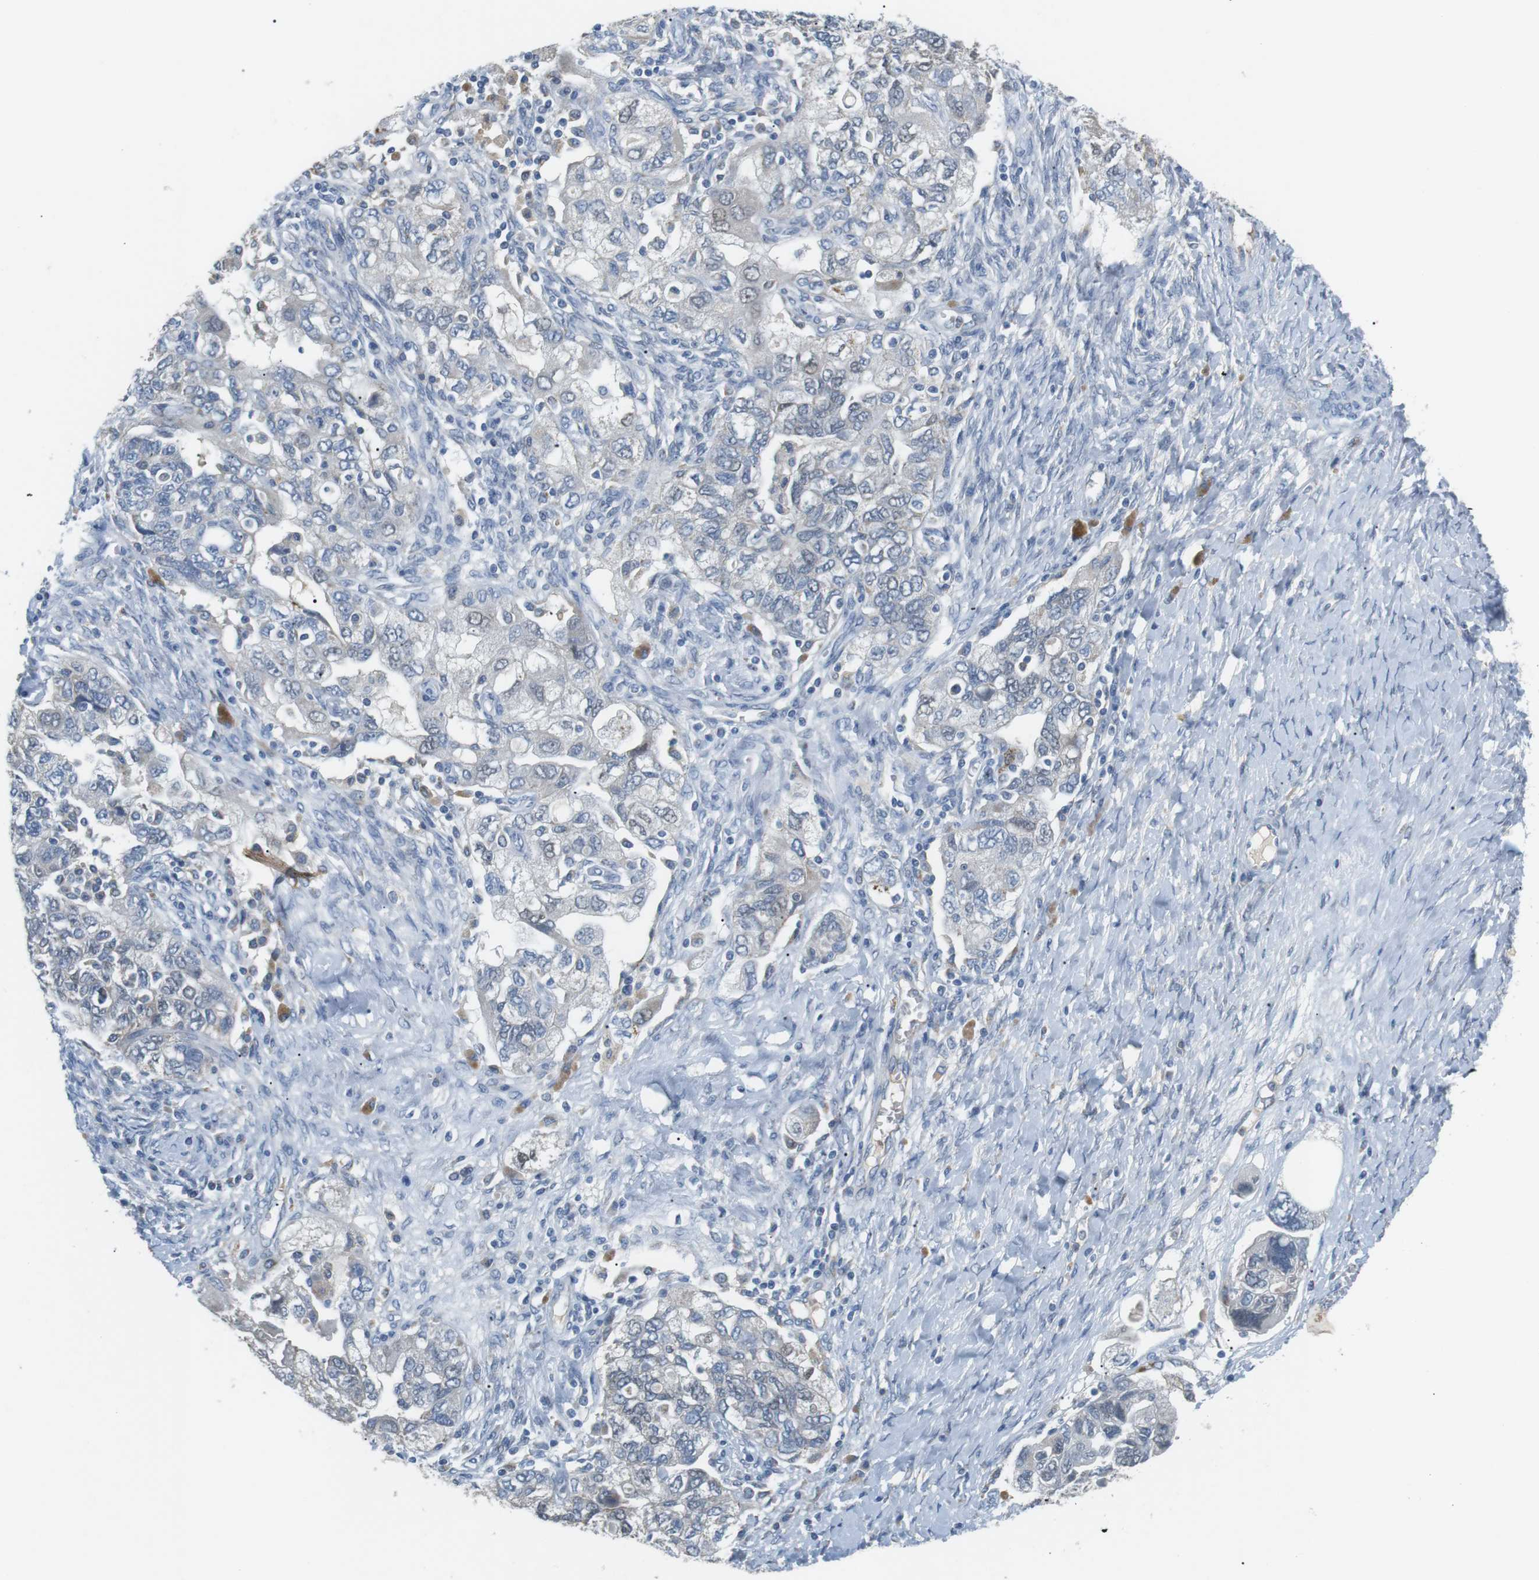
{"staining": {"intensity": "negative", "quantity": "none", "location": "none"}, "tissue": "ovarian cancer", "cell_type": "Tumor cells", "image_type": "cancer", "snomed": [{"axis": "morphology", "description": "Carcinoma, NOS"}, {"axis": "morphology", "description": "Cystadenocarcinoma, serous, NOS"}, {"axis": "topography", "description": "Ovary"}], "caption": "Ovarian cancer (carcinoma) was stained to show a protein in brown. There is no significant staining in tumor cells. (Brightfield microscopy of DAB immunohistochemistry (IHC) at high magnification).", "gene": "CD300E", "patient": {"sex": "female", "age": 69}}